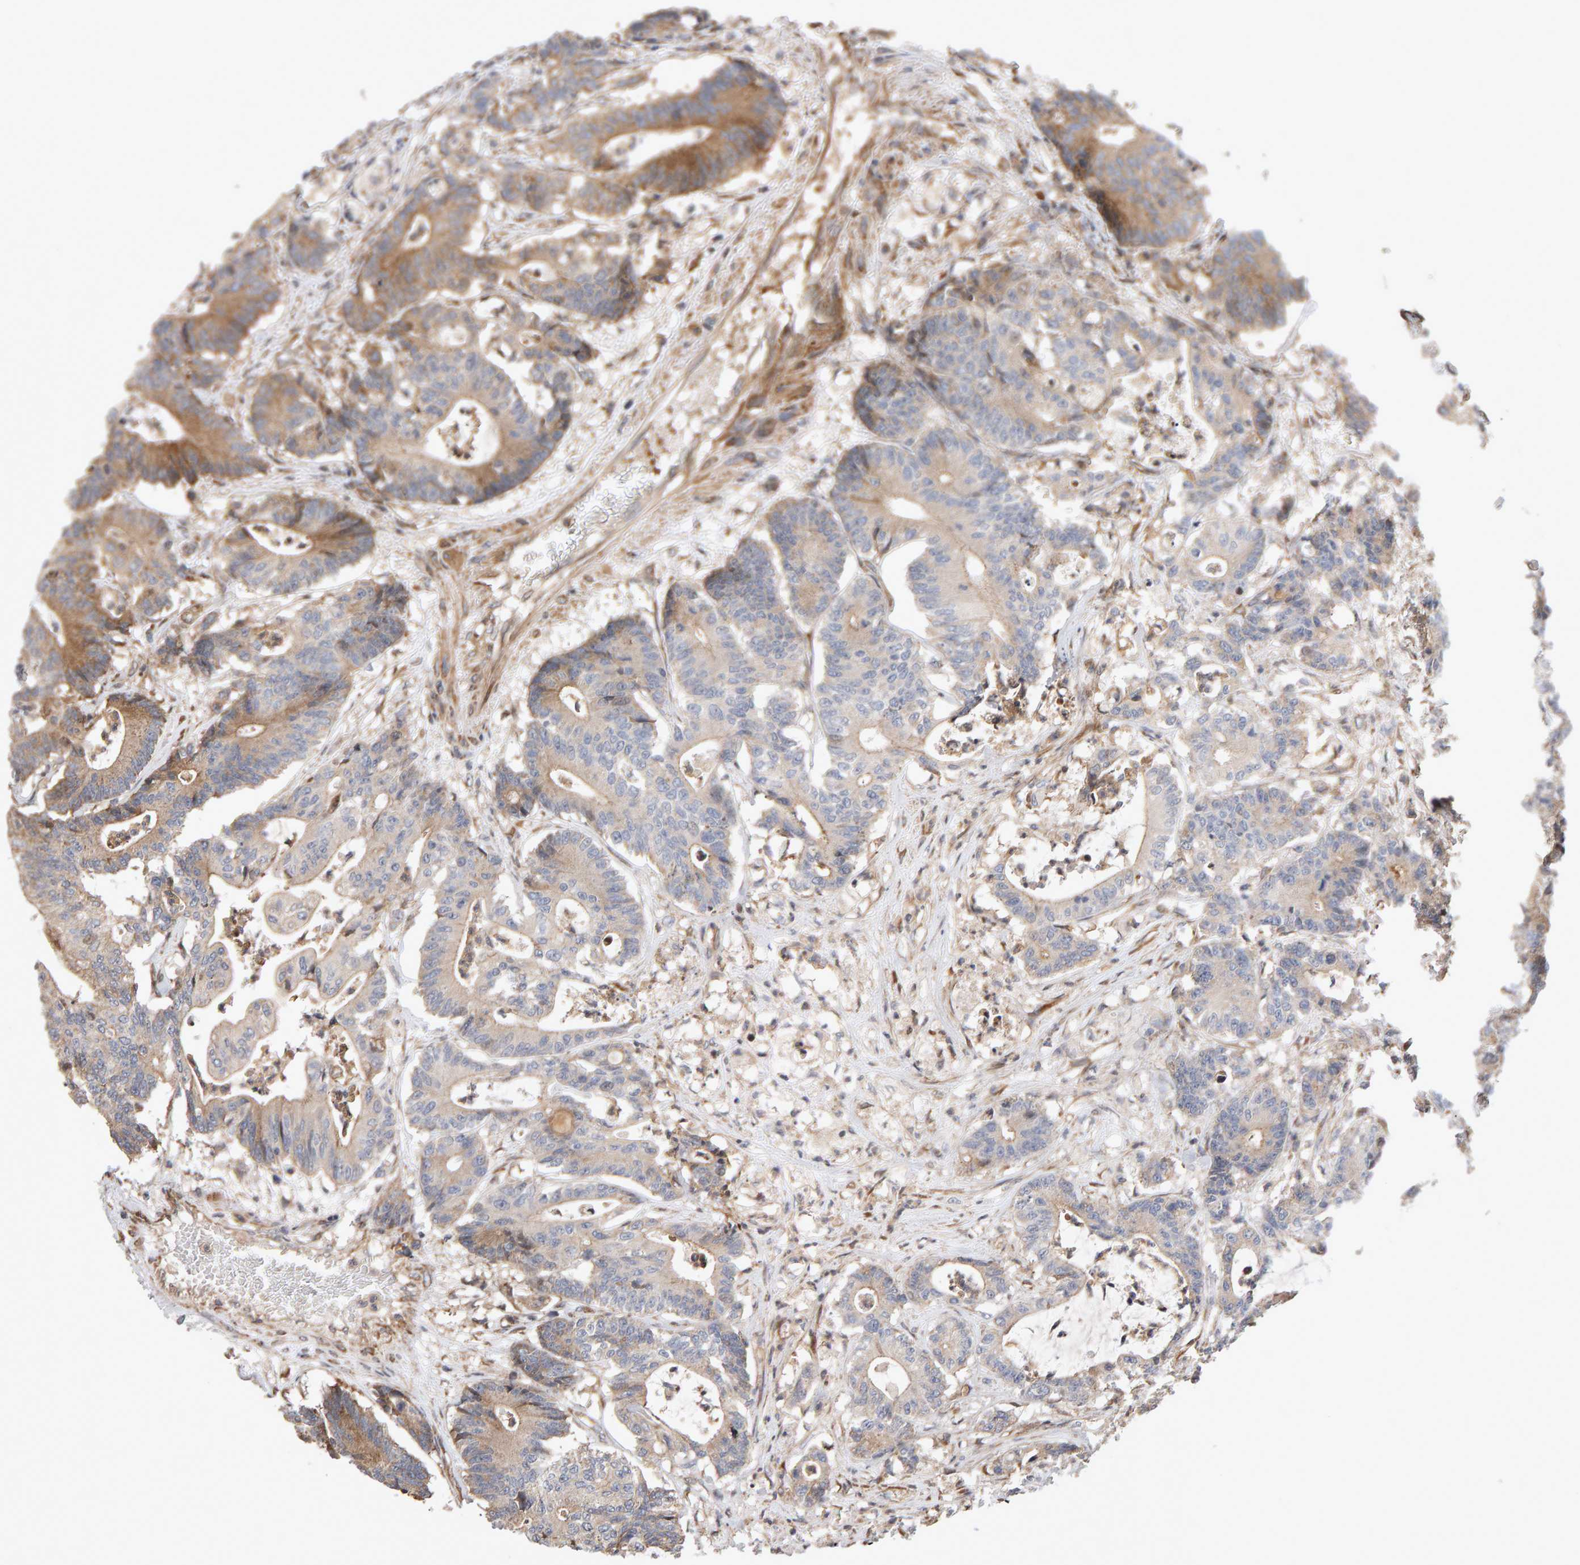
{"staining": {"intensity": "moderate", "quantity": "<25%", "location": "cytoplasmic/membranous"}, "tissue": "colorectal cancer", "cell_type": "Tumor cells", "image_type": "cancer", "snomed": [{"axis": "morphology", "description": "Adenocarcinoma, NOS"}, {"axis": "topography", "description": "Colon"}], "caption": "IHC image of neoplastic tissue: human colorectal cancer (adenocarcinoma) stained using IHC demonstrates low levels of moderate protein expression localized specifically in the cytoplasmic/membranous of tumor cells, appearing as a cytoplasmic/membranous brown color.", "gene": "LZTS1", "patient": {"sex": "female", "age": 84}}